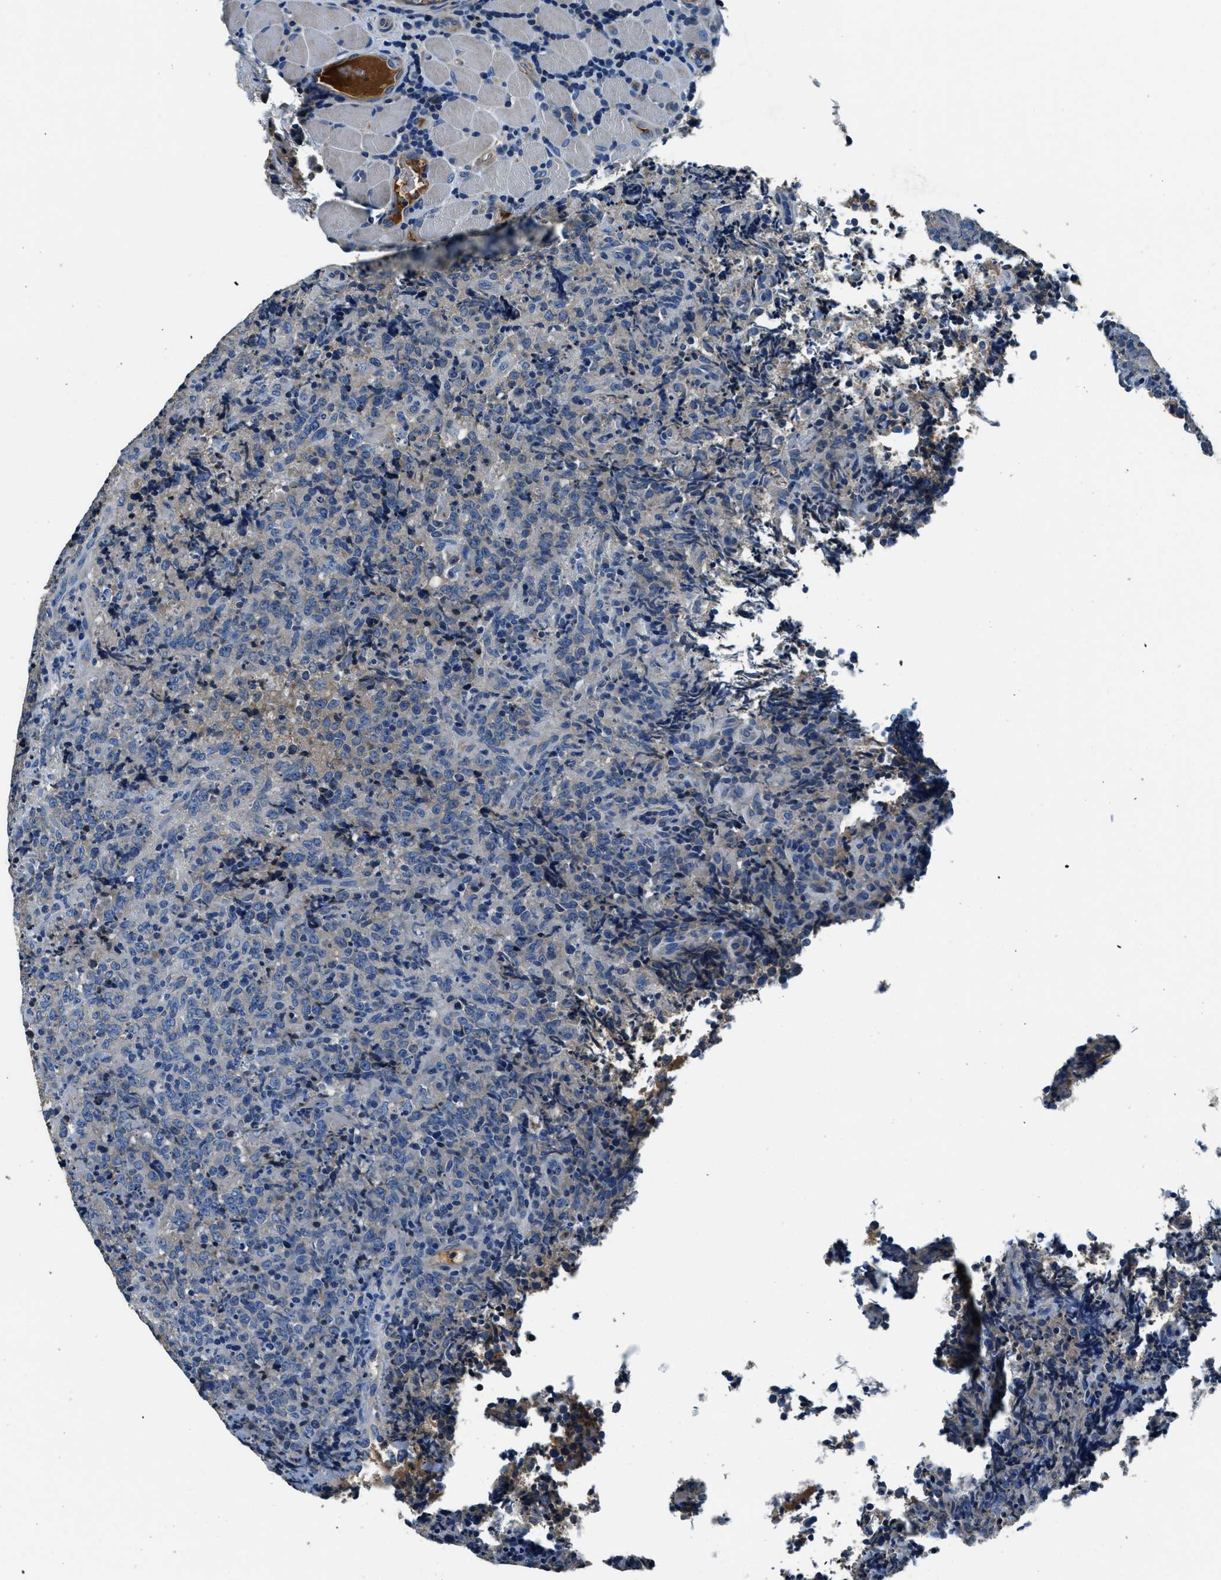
{"staining": {"intensity": "negative", "quantity": "none", "location": "none"}, "tissue": "lymphoma", "cell_type": "Tumor cells", "image_type": "cancer", "snomed": [{"axis": "morphology", "description": "Malignant lymphoma, non-Hodgkin's type, High grade"}, {"axis": "topography", "description": "Tonsil"}], "caption": "The image exhibits no staining of tumor cells in high-grade malignant lymphoma, non-Hodgkin's type. (Immunohistochemistry (ihc), brightfield microscopy, high magnification).", "gene": "TMEM186", "patient": {"sex": "female", "age": 36}}